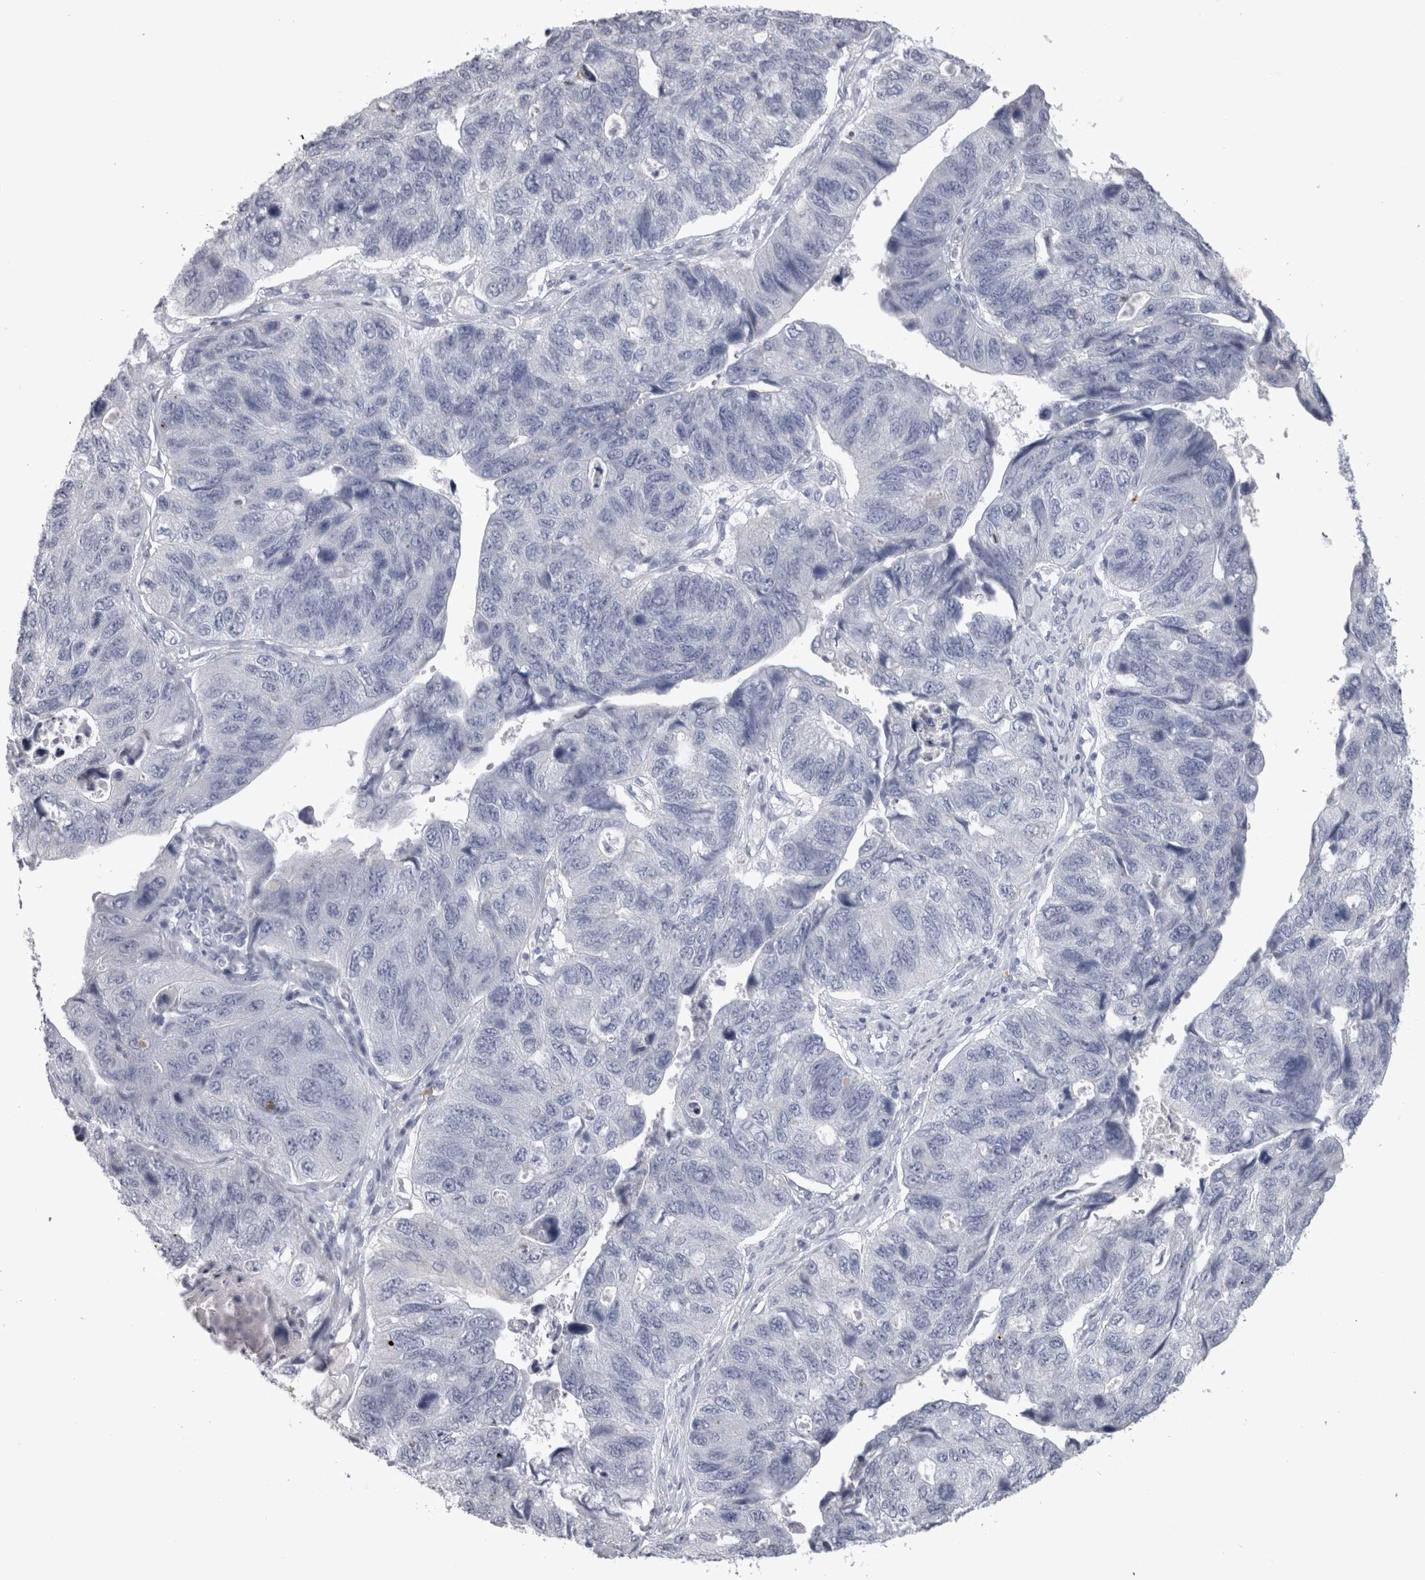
{"staining": {"intensity": "negative", "quantity": "none", "location": "none"}, "tissue": "stomach cancer", "cell_type": "Tumor cells", "image_type": "cancer", "snomed": [{"axis": "morphology", "description": "Adenocarcinoma, NOS"}, {"axis": "topography", "description": "Stomach"}], "caption": "Immunohistochemistry photomicrograph of neoplastic tissue: human stomach cancer (adenocarcinoma) stained with DAB demonstrates no significant protein staining in tumor cells.", "gene": "ADAM2", "patient": {"sex": "male", "age": 59}}